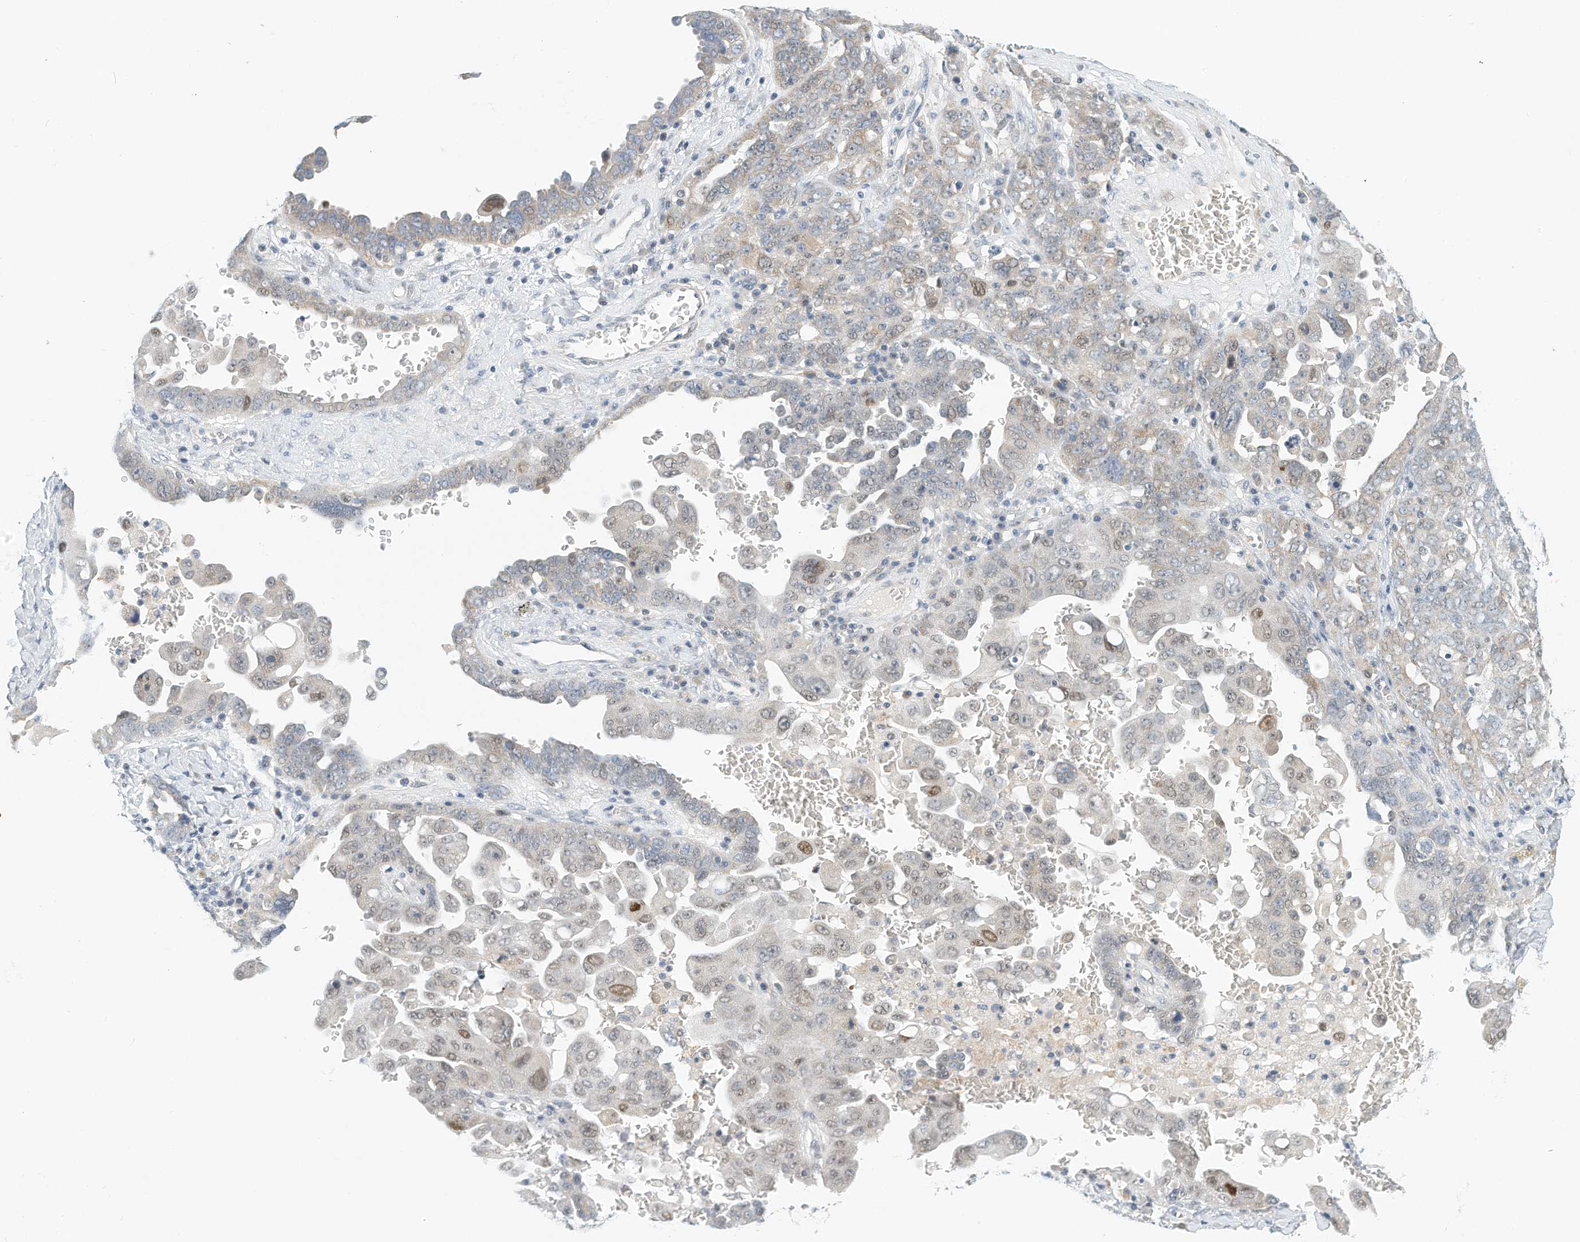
{"staining": {"intensity": "moderate", "quantity": "<25%", "location": "nuclear"}, "tissue": "ovarian cancer", "cell_type": "Tumor cells", "image_type": "cancer", "snomed": [{"axis": "morphology", "description": "Carcinoma, endometroid"}, {"axis": "topography", "description": "Ovary"}], "caption": "There is low levels of moderate nuclear expression in tumor cells of endometroid carcinoma (ovarian), as demonstrated by immunohistochemical staining (brown color).", "gene": "ARHGAP28", "patient": {"sex": "female", "age": 62}}